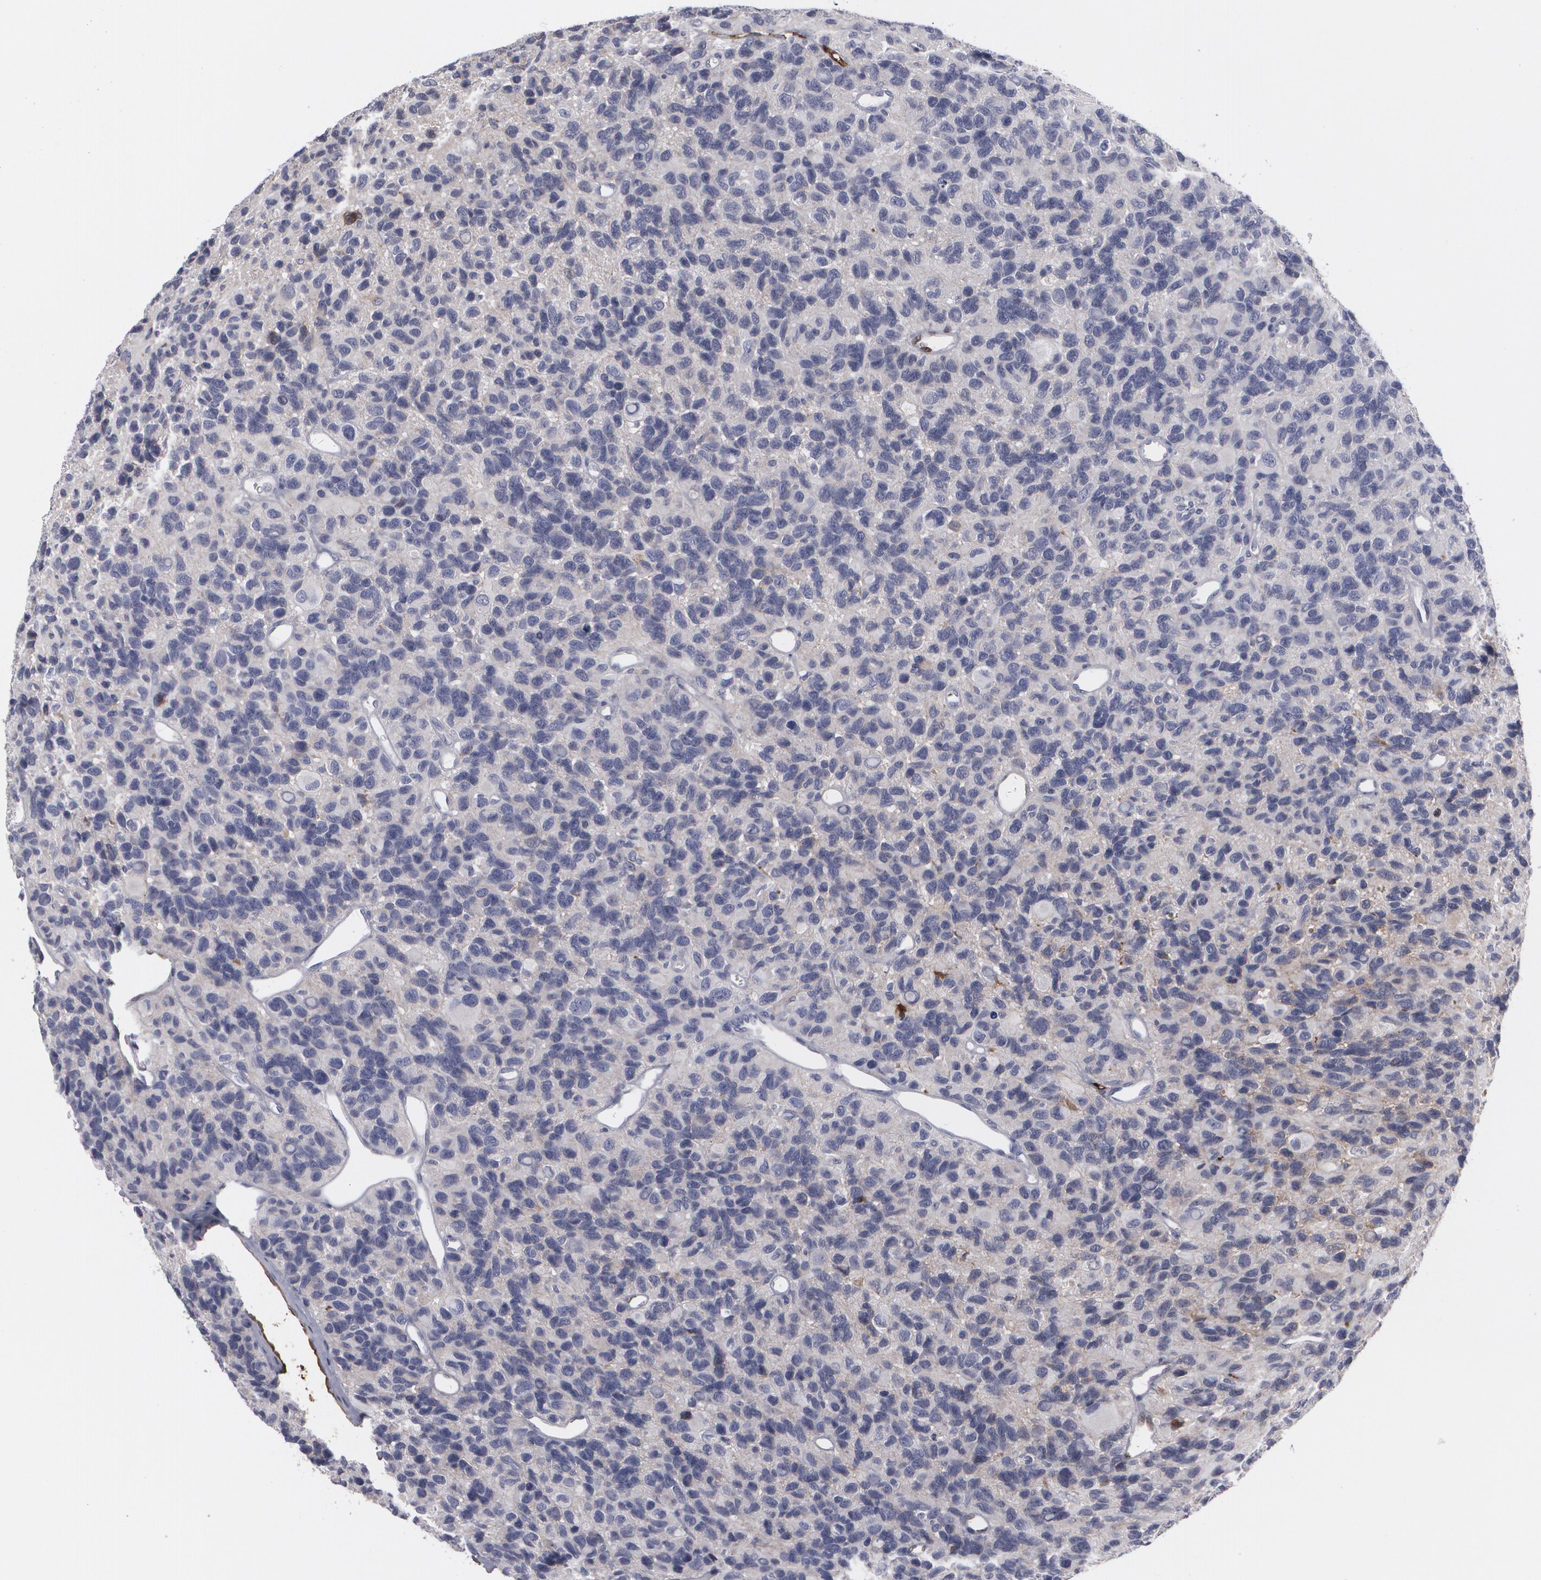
{"staining": {"intensity": "negative", "quantity": "none", "location": "none"}, "tissue": "glioma", "cell_type": "Tumor cells", "image_type": "cancer", "snomed": [{"axis": "morphology", "description": "Glioma, malignant, High grade"}, {"axis": "topography", "description": "Brain"}], "caption": "The histopathology image demonstrates no staining of tumor cells in glioma.", "gene": "LRG1", "patient": {"sex": "male", "age": 77}}